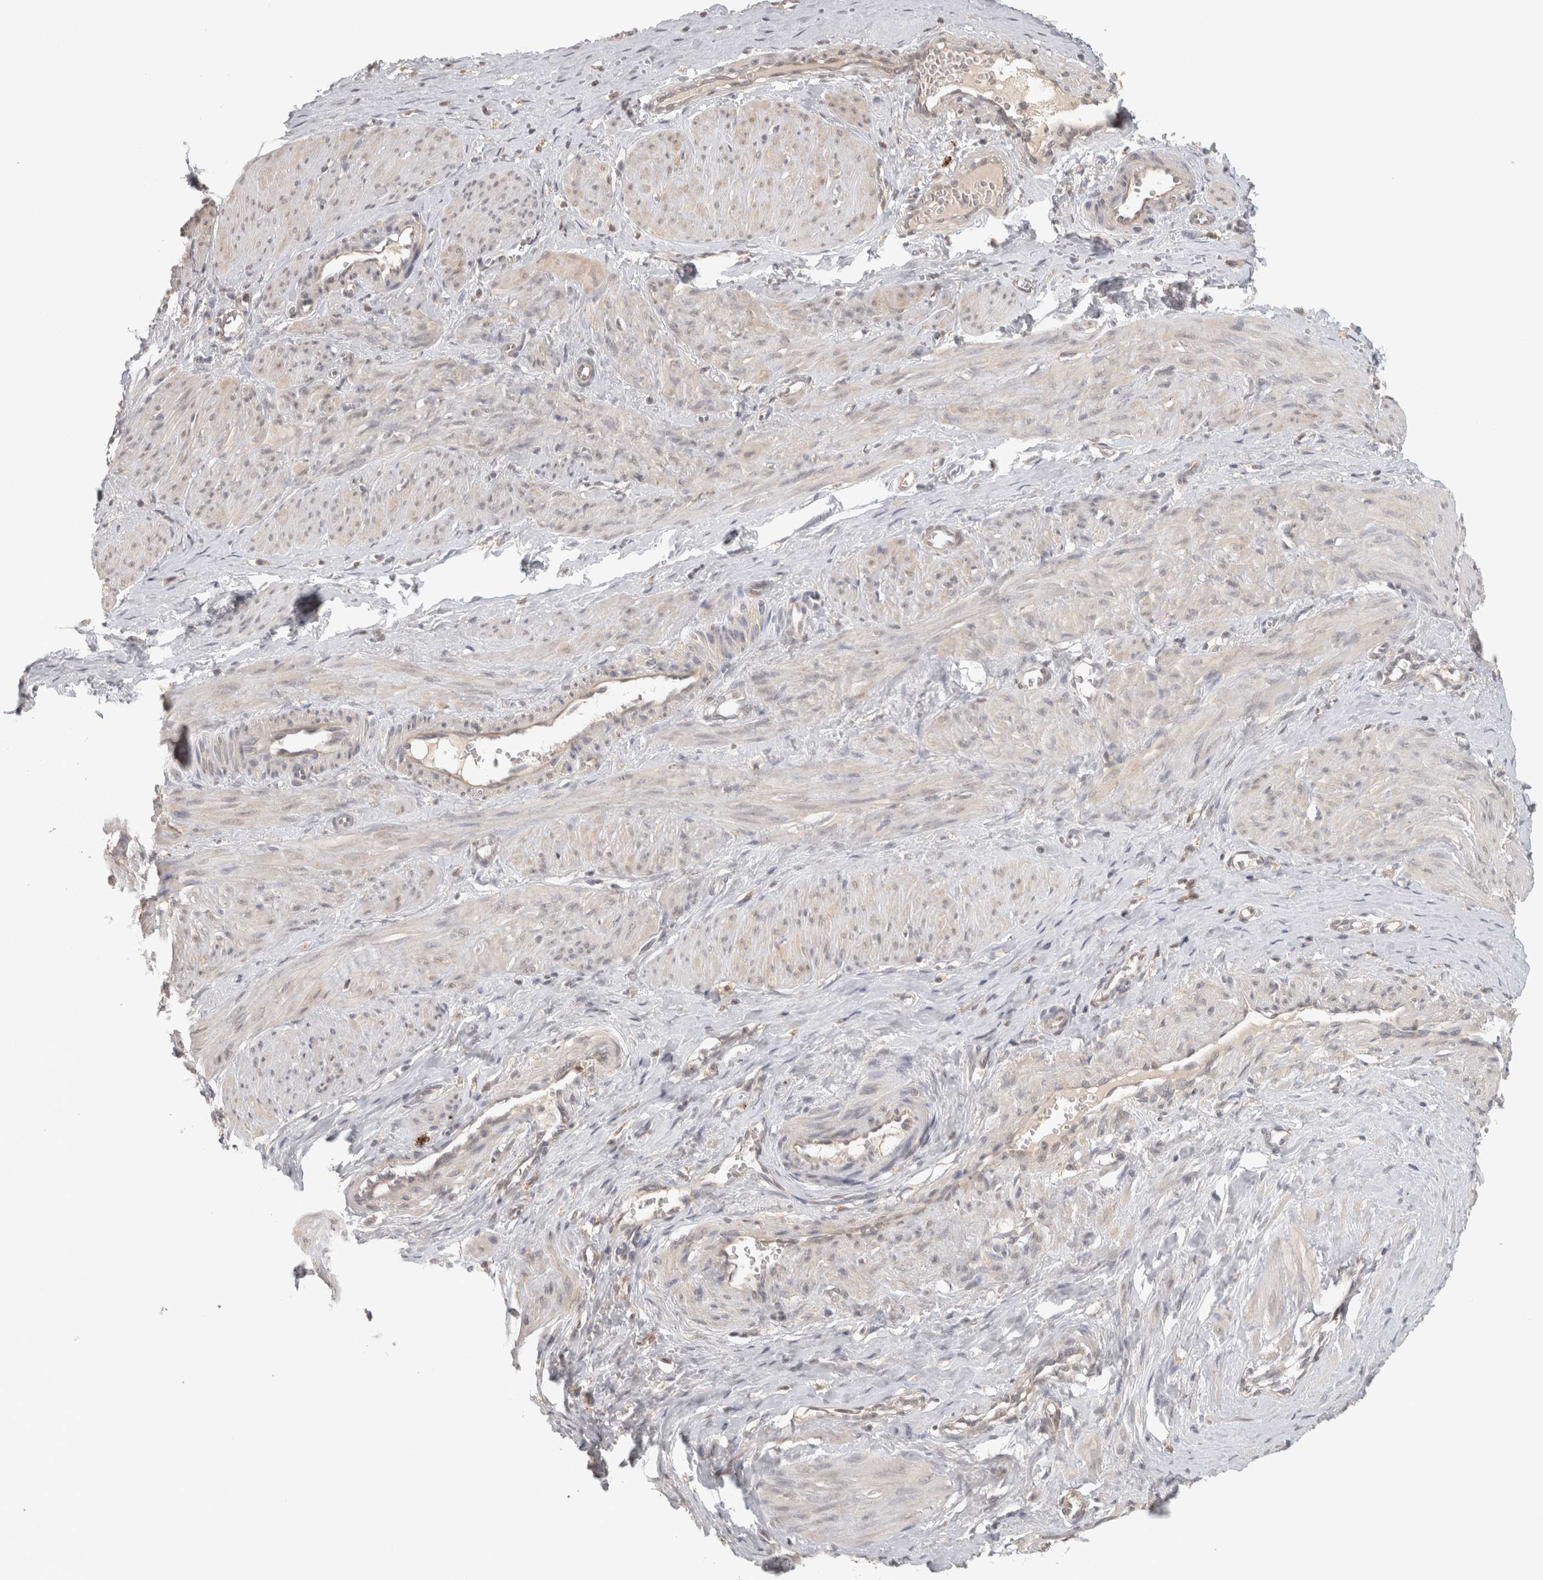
{"staining": {"intensity": "negative", "quantity": "none", "location": "none"}, "tissue": "smooth muscle", "cell_type": "Smooth muscle cells", "image_type": "normal", "snomed": [{"axis": "morphology", "description": "Normal tissue, NOS"}, {"axis": "topography", "description": "Endometrium"}], "caption": "High magnification brightfield microscopy of unremarkable smooth muscle stained with DAB (brown) and counterstained with hematoxylin (blue): smooth muscle cells show no significant staining. Brightfield microscopy of IHC stained with DAB (brown) and hematoxylin (blue), captured at high magnification.", "gene": "HAVCR2", "patient": {"sex": "female", "age": 33}}